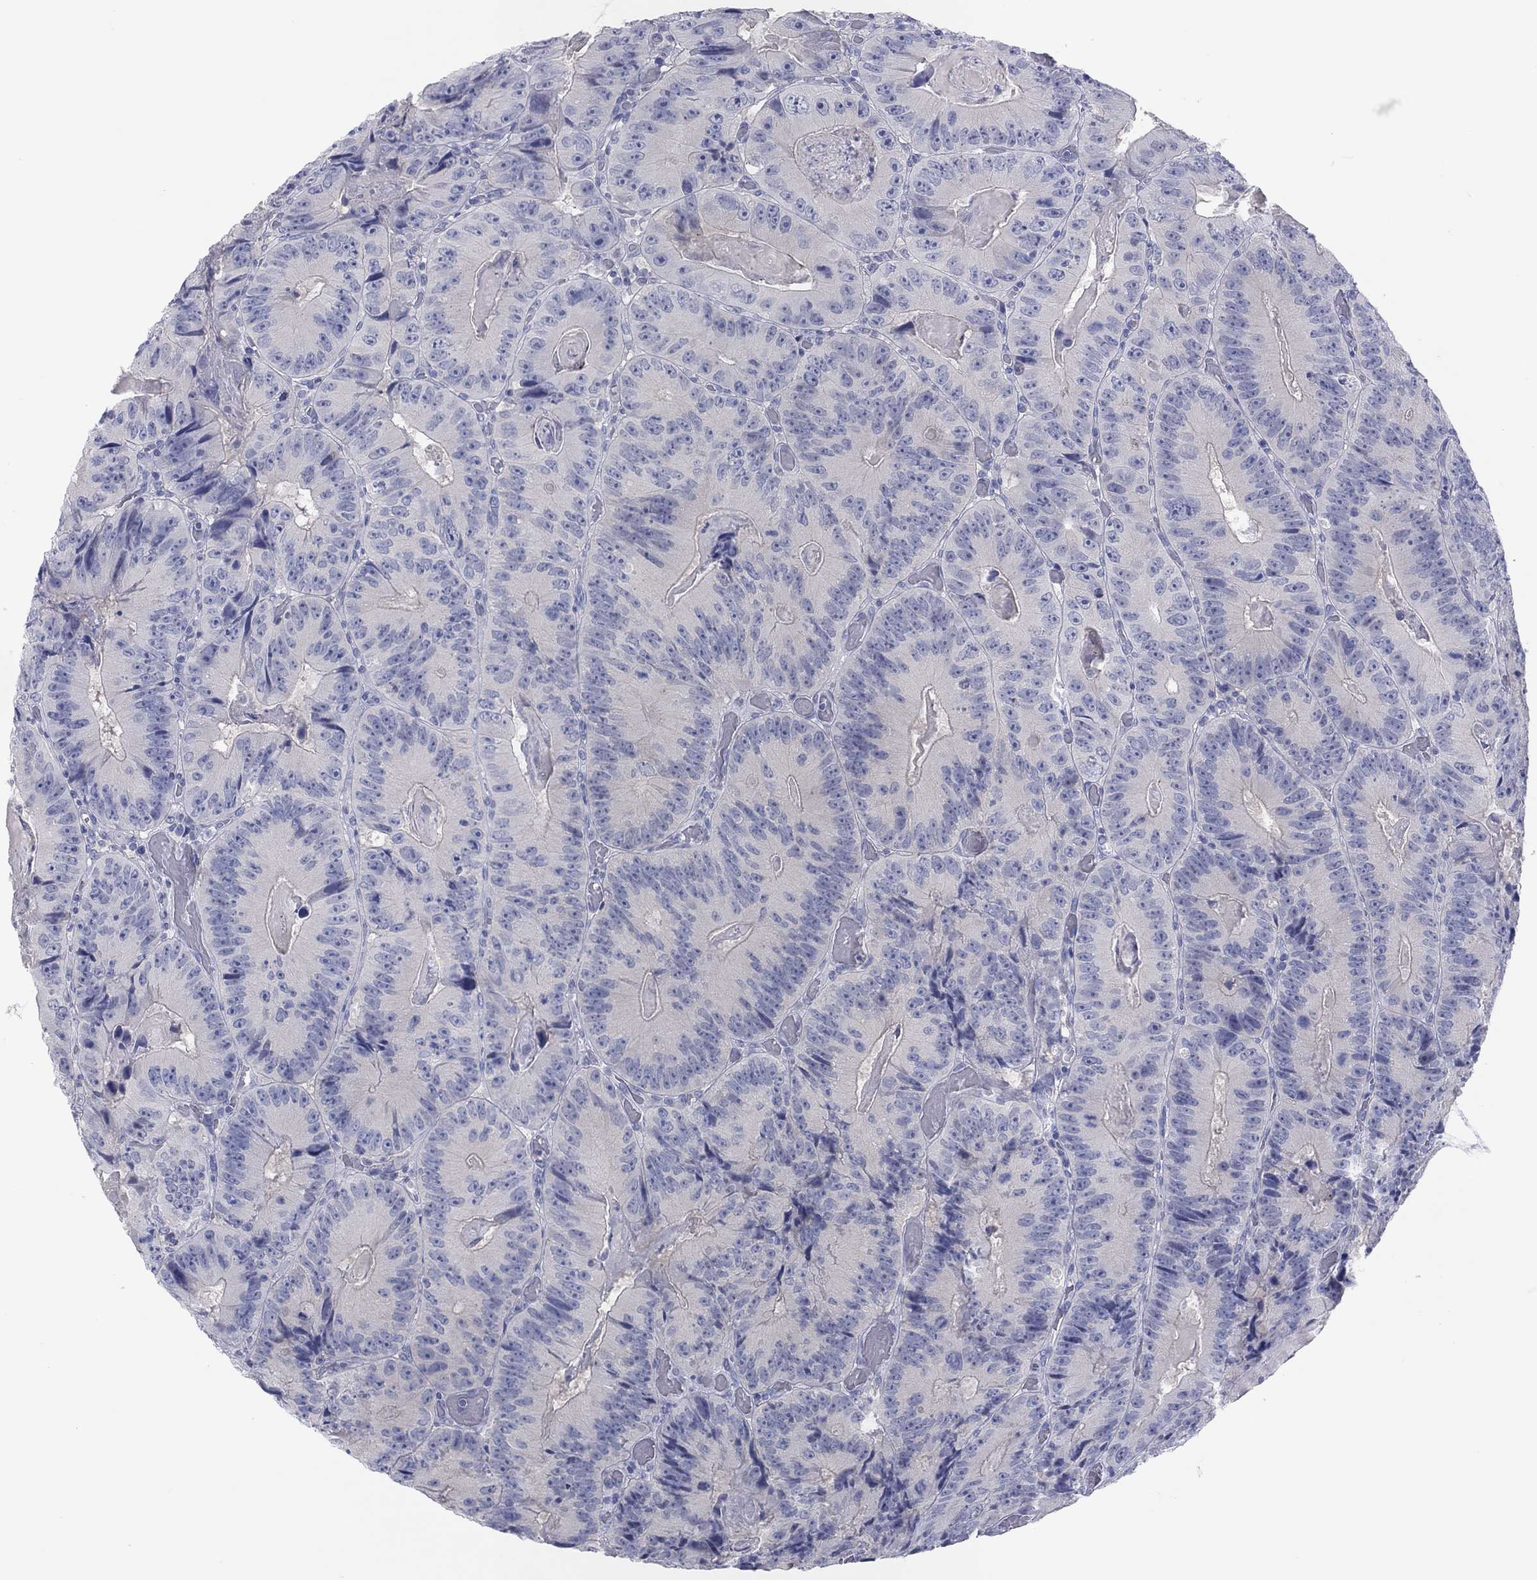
{"staining": {"intensity": "negative", "quantity": "none", "location": "none"}, "tissue": "colorectal cancer", "cell_type": "Tumor cells", "image_type": "cancer", "snomed": [{"axis": "morphology", "description": "Adenocarcinoma, NOS"}, {"axis": "topography", "description": "Colon"}], "caption": "Colorectal cancer (adenocarcinoma) was stained to show a protein in brown. There is no significant staining in tumor cells.", "gene": "CPNE6", "patient": {"sex": "female", "age": 86}}